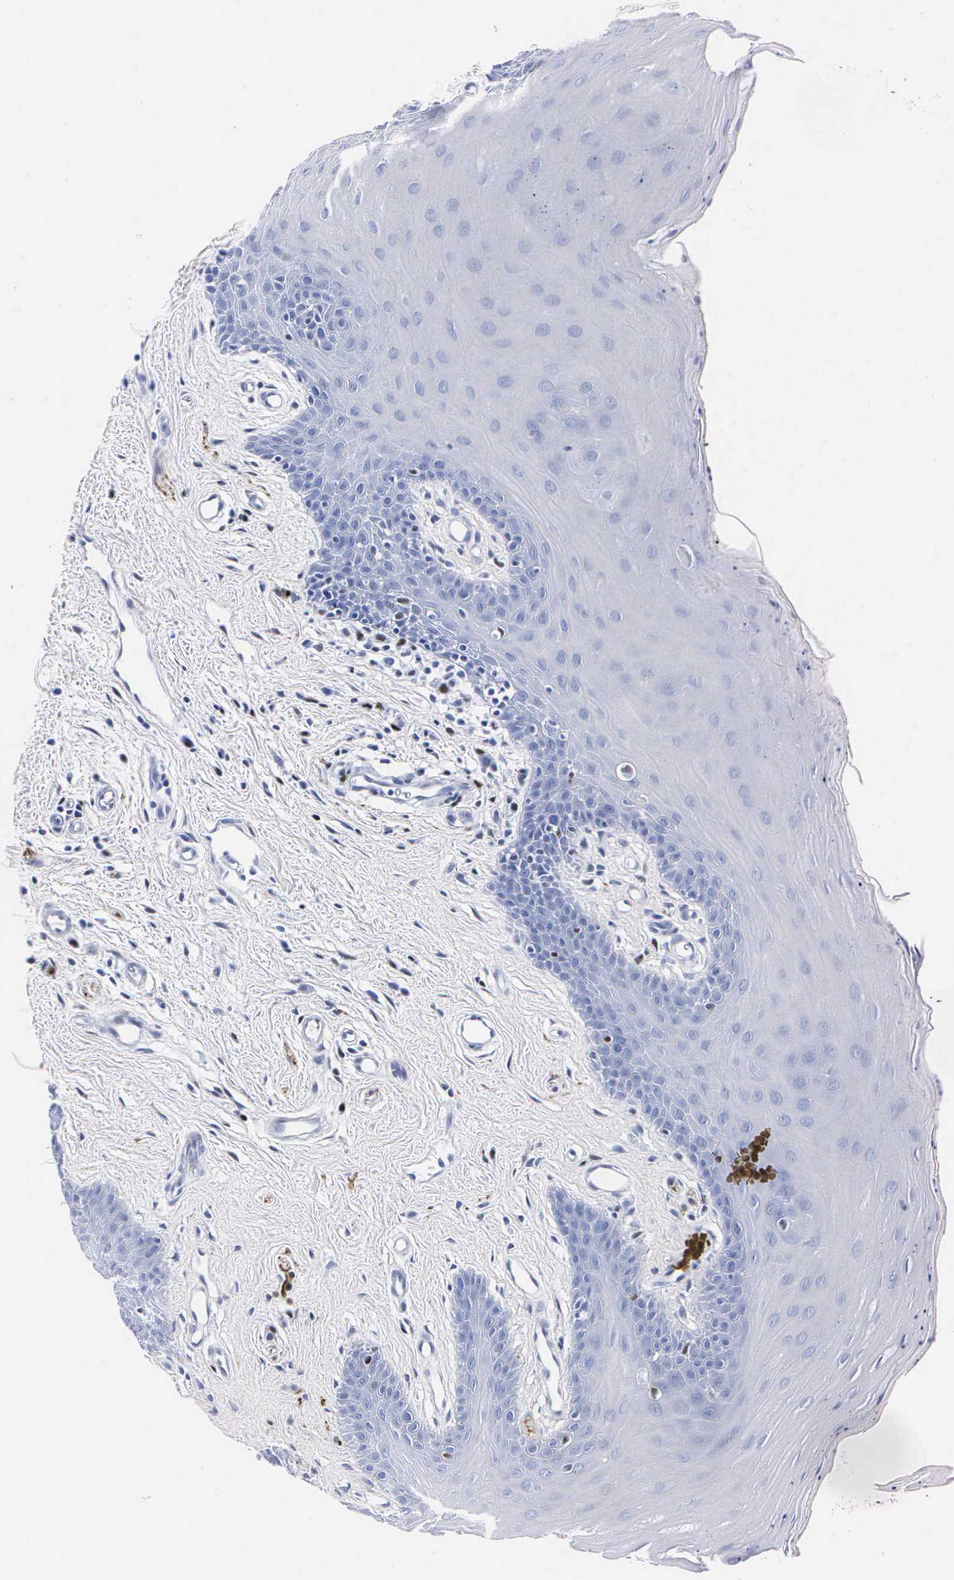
{"staining": {"intensity": "negative", "quantity": "none", "location": "none"}, "tissue": "oral mucosa", "cell_type": "Squamous epithelial cells", "image_type": "normal", "snomed": [{"axis": "morphology", "description": "Normal tissue, NOS"}, {"axis": "topography", "description": "Oral tissue"}], "caption": "Protein analysis of normal oral mucosa displays no significant positivity in squamous epithelial cells. The staining is performed using DAB brown chromogen with nuclei counter-stained in using hematoxylin.", "gene": "ENO2", "patient": {"sex": "male", "age": 14}}